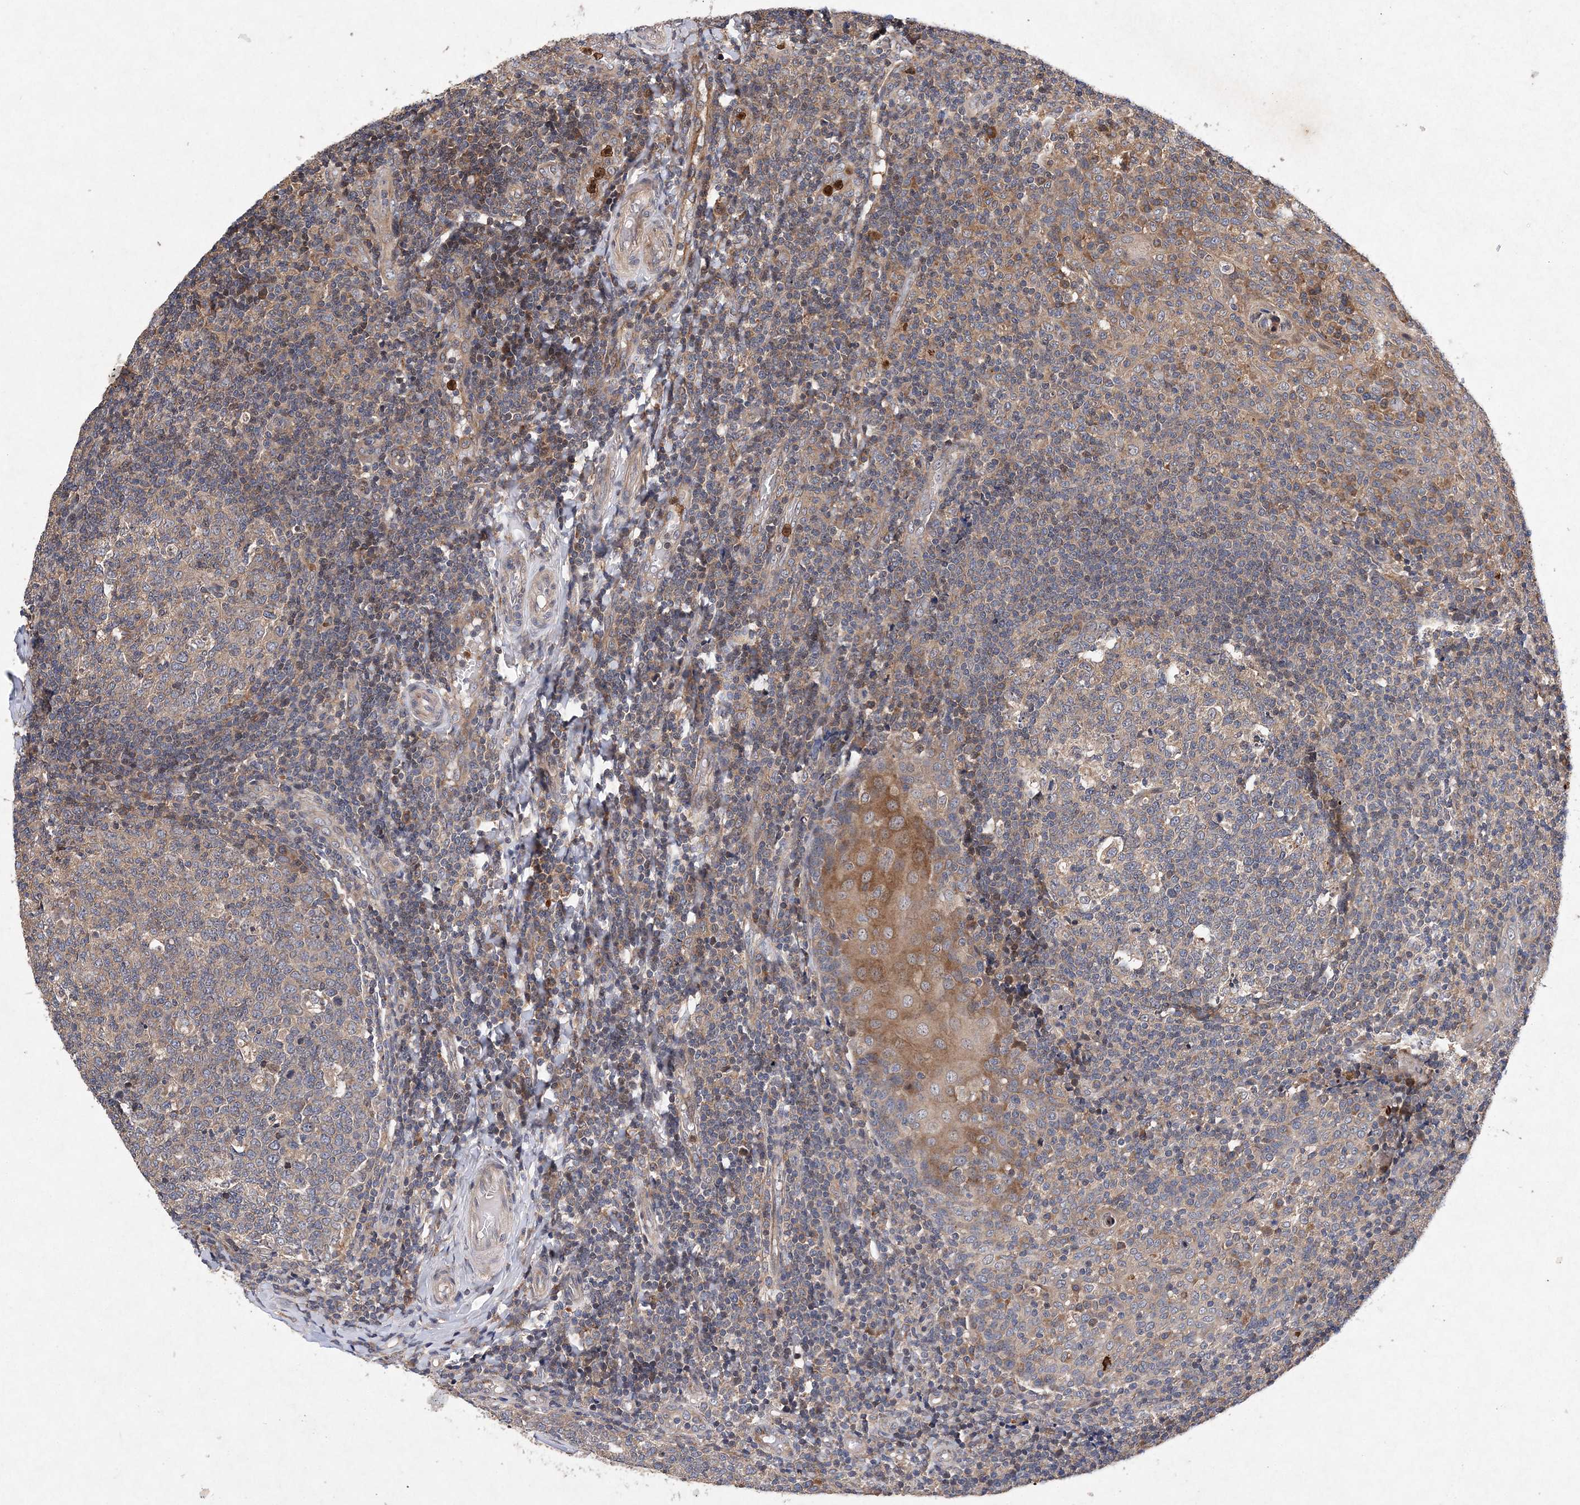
{"staining": {"intensity": "weak", "quantity": "<25%", "location": "cytoplasmic/membranous"}, "tissue": "tonsil", "cell_type": "Germinal center cells", "image_type": "normal", "snomed": [{"axis": "morphology", "description": "Normal tissue, NOS"}, {"axis": "topography", "description": "Tonsil"}], "caption": "Immunohistochemical staining of normal tonsil displays no significant expression in germinal center cells. (DAB (3,3'-diaminobenzidine) IHC with hematoxylin counter stain).", "gene": "PROSER1", "patient": {"sex": "female", "age": 19}}